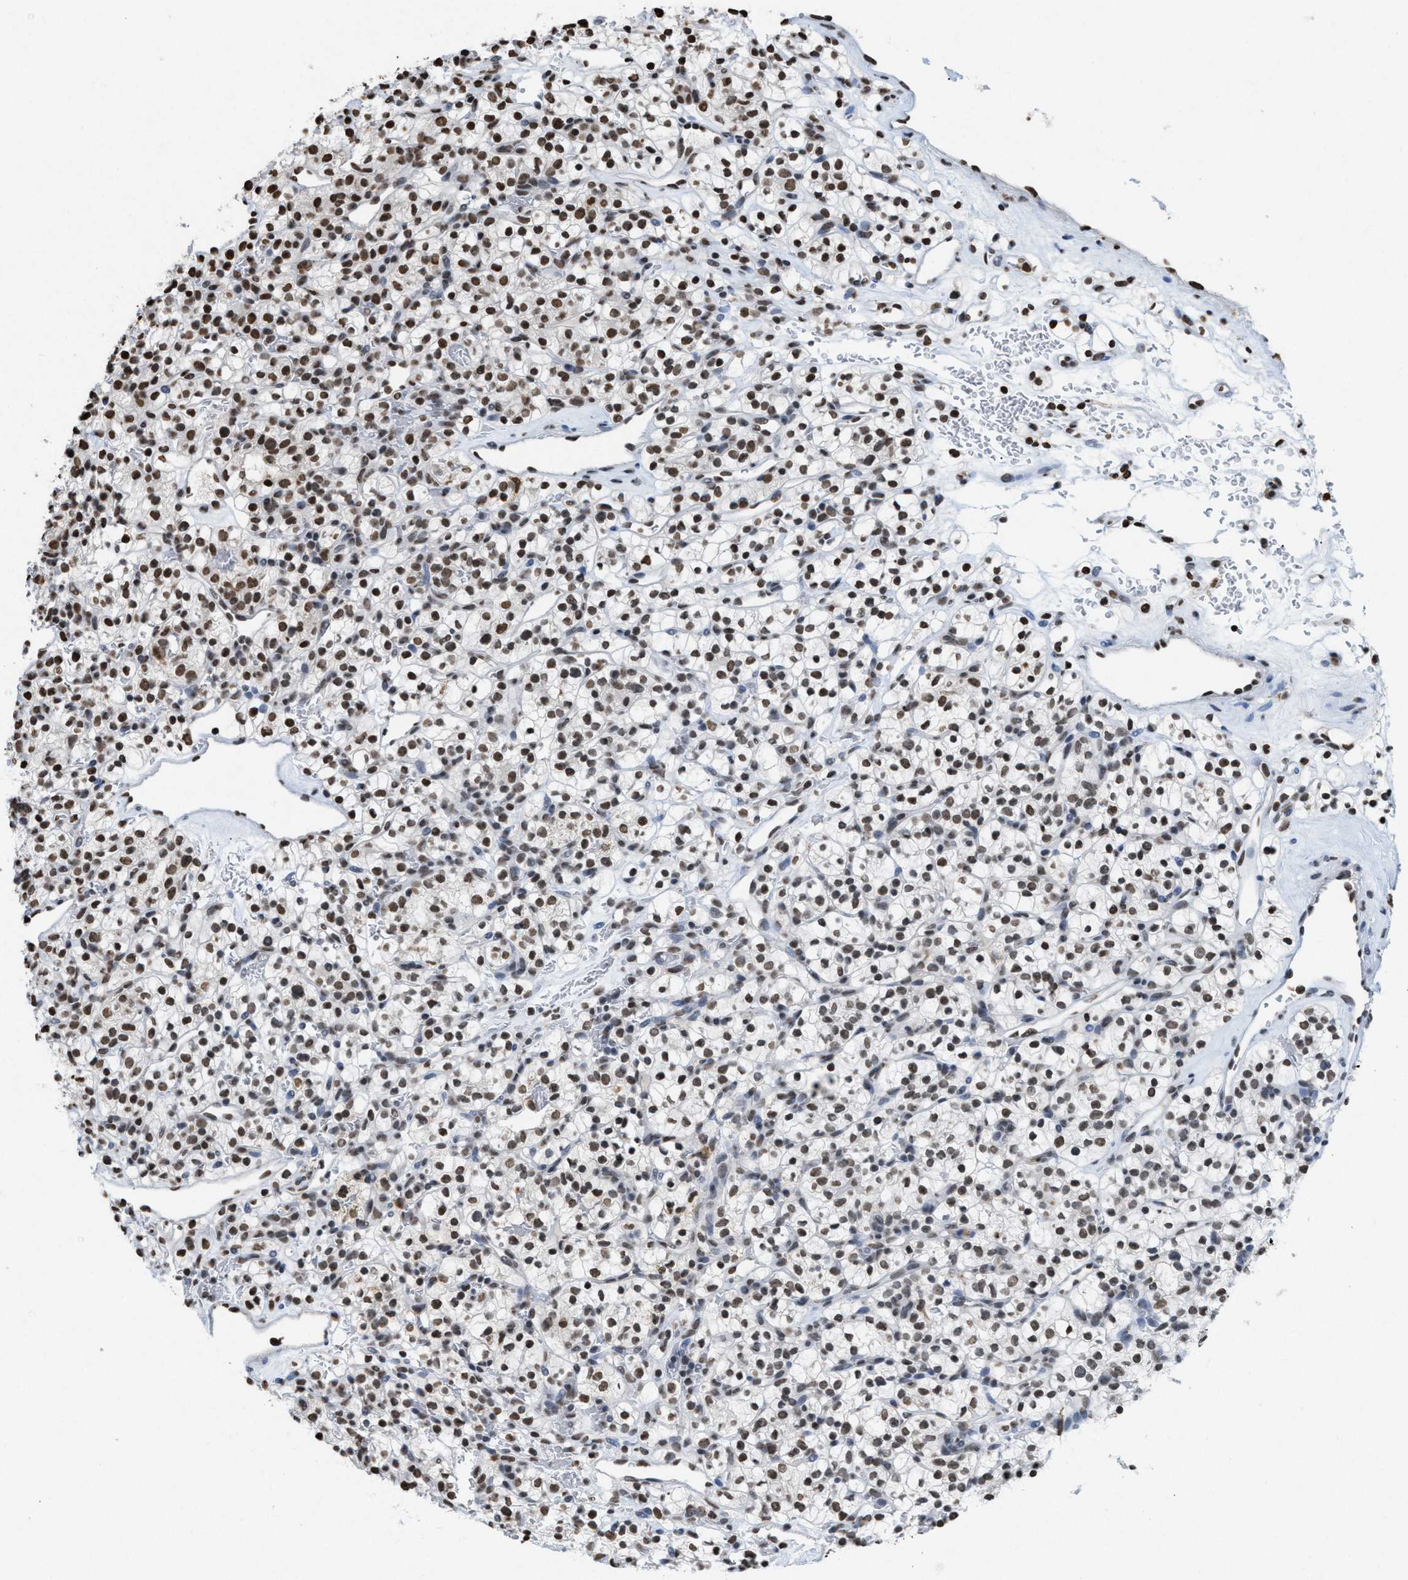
{"staining": {"intensity": "moderate", "quantity": "25%-75%", "location": "nuclear"}, "tissue": "renal cancer", "cell_type": "Tumor cells", "image_type": "cancer", "snomed": [{"axis": "morphology", "description": "Adenocarcinoma, NOS"}, {"axis": "topography", "description": "Kidney"}], "caption": "Approximately 25%-75% of tumor cells in human renal adenocarcinoma display moderate nuclear protein staining as visualized by brown immunohistochemical staining.", "gene": "NUP88", "patient": {"sex": "female", "age": 57}}